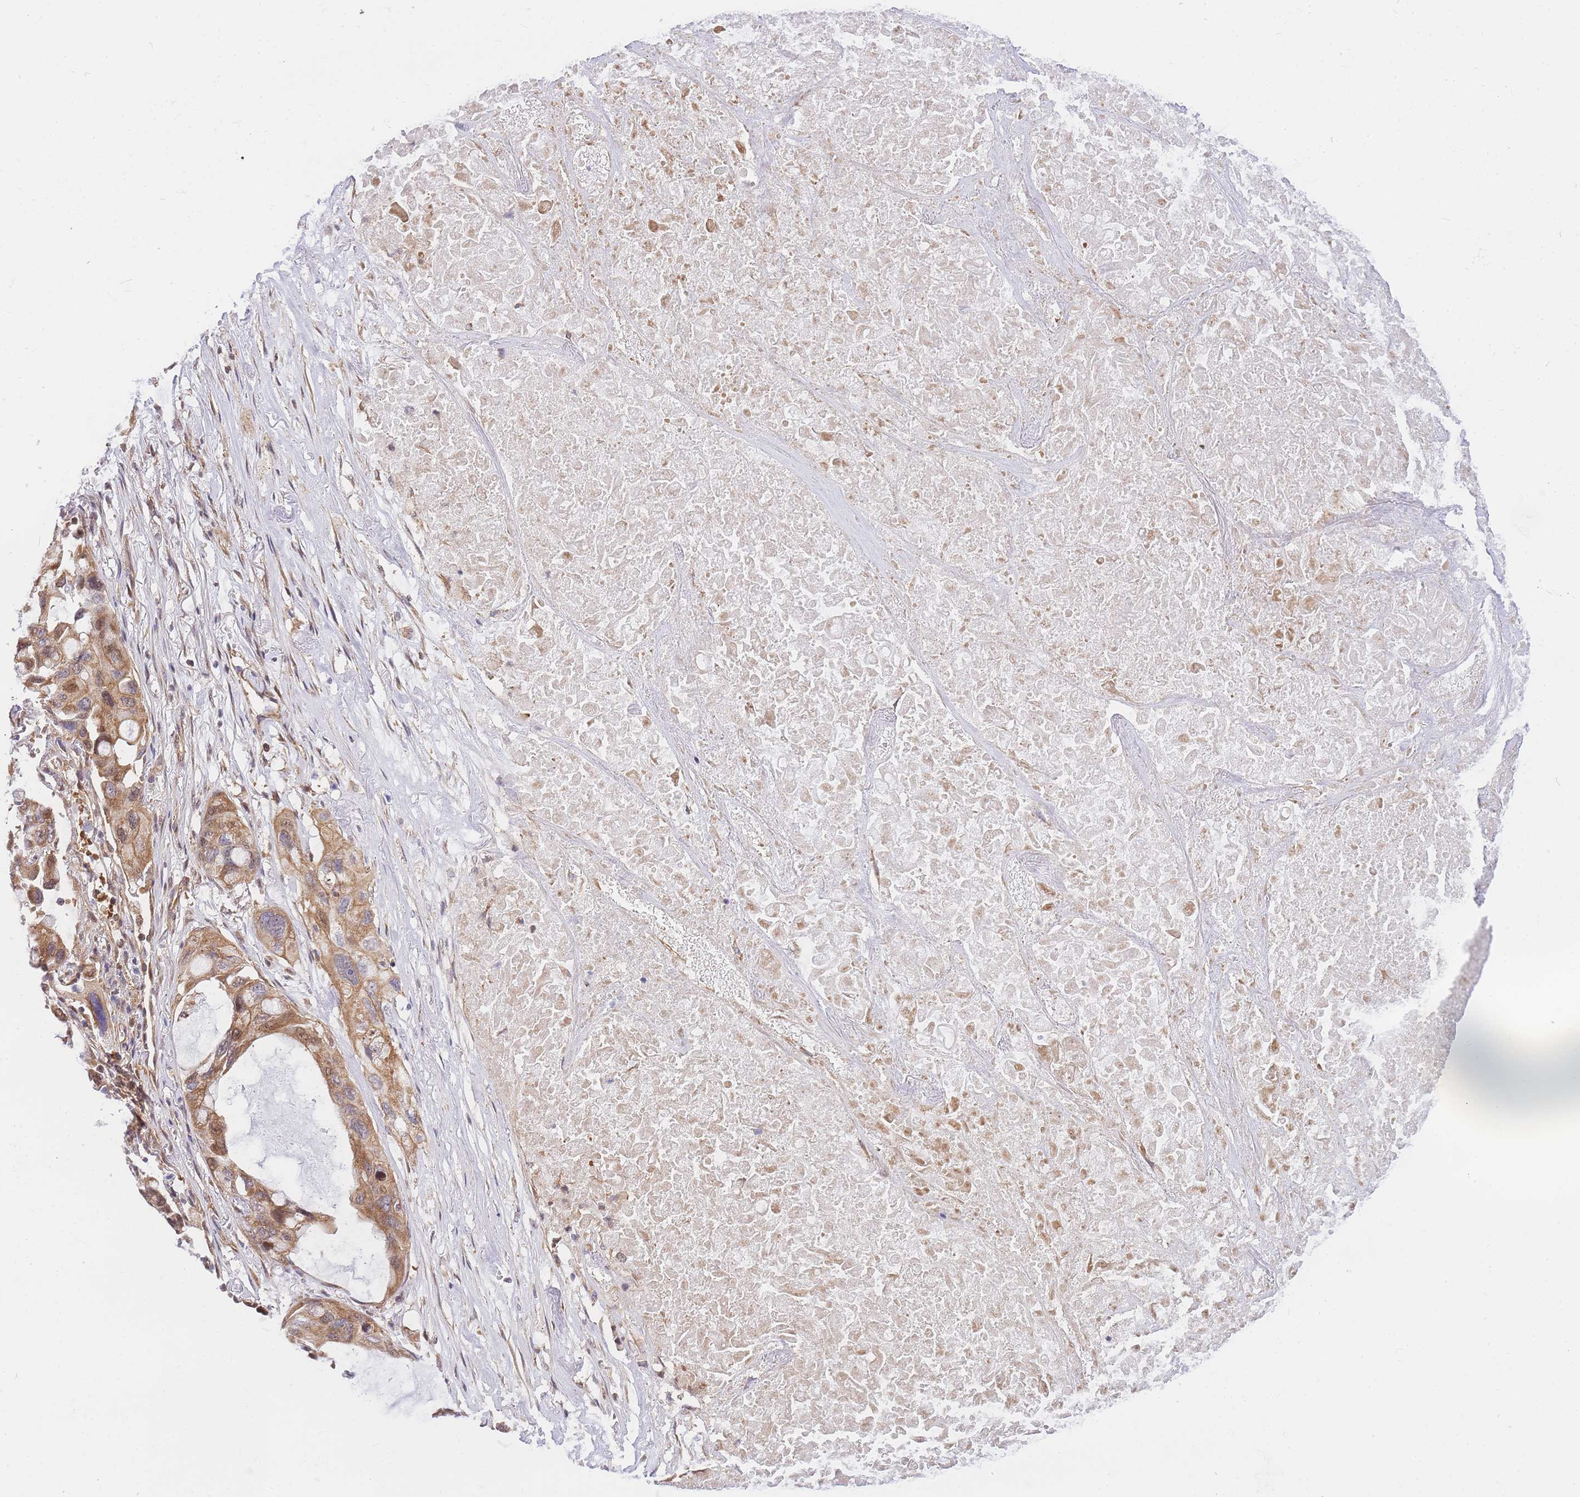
{"staining": {"intensity": "moderate", "quantity": ">75%", "location": "cytoplasmic/membranous,nuclear"}, "tissue": "lung cancer", "cell_type": "Tumor cells", "image_type": "cancer", "snomed": [{"axis": "morphology", "description": "Squamous cell carcinoma, NOS"}, {"axis": "topography", "description": "Lung"}], "caption": "A histopathology image showing moderate cytoplasmic/membranous and nuclear expression in about >75% of tumor cells in lung cancer (squamous cell carcinoma), as visualized by brown immunohistochemical staining.", "gene": "S100PBP", "patient": {"sex": "female", "age": 73}}